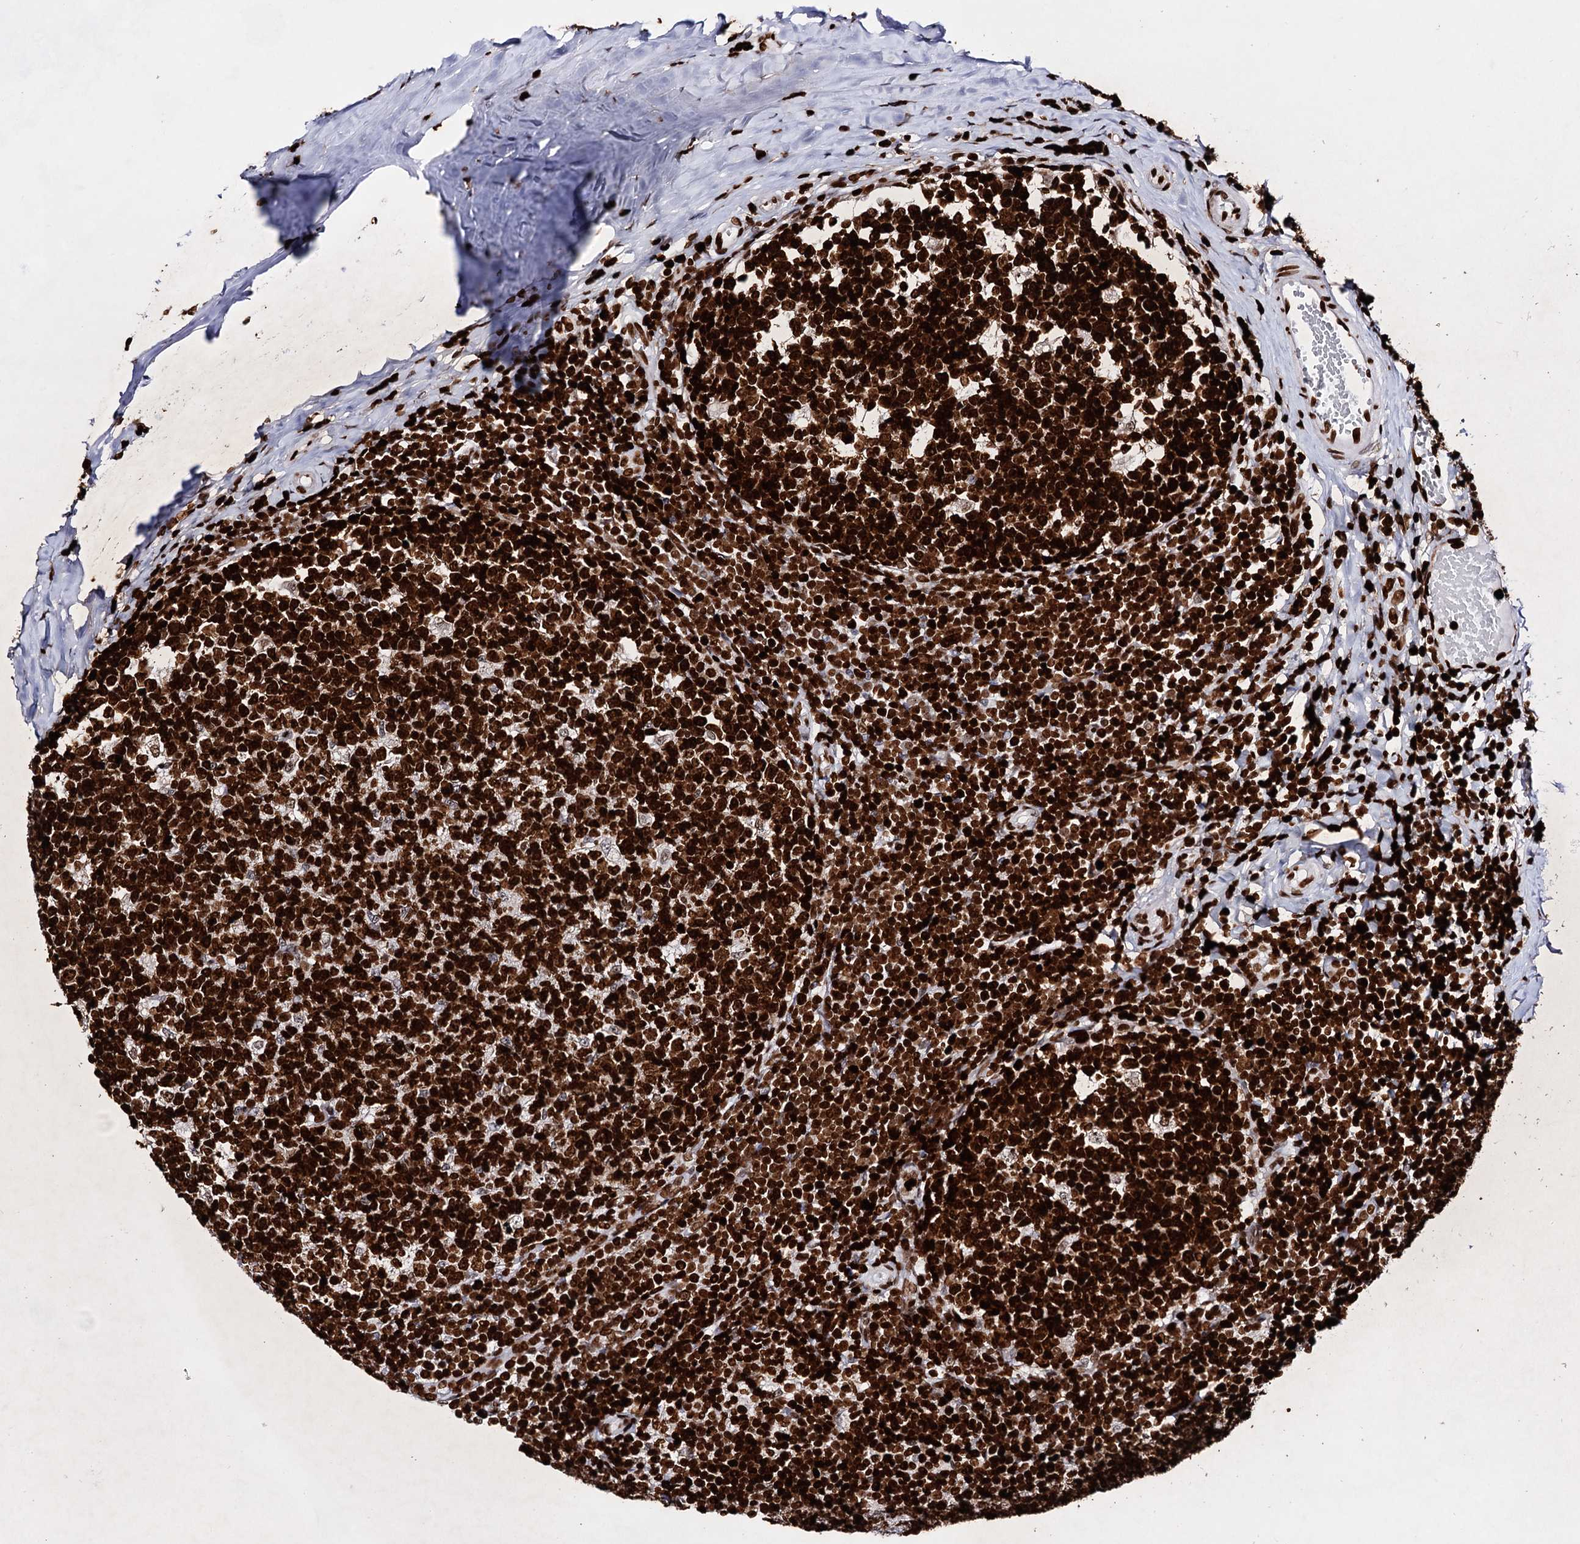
{"staining": {"intensity": "strong", "quantity": ">75%", "location": "nuclear"}, "tissue": "tonsil", "cell_type": "Germinal center cells", "image_type": "normal", "snomed": [{"axis": "morphology", "description": "Normal tissue, NOS"}, {"axis": "topography", "description": "Tonsil"}], "caption": "Immunohistochemical staining of unremarkable tonsil exhibits strong nuclear protein positivity in approximately >75% of germinal center cells.", "gene": "HMGB2", "patient": {"sex": "female", "age": 19}}